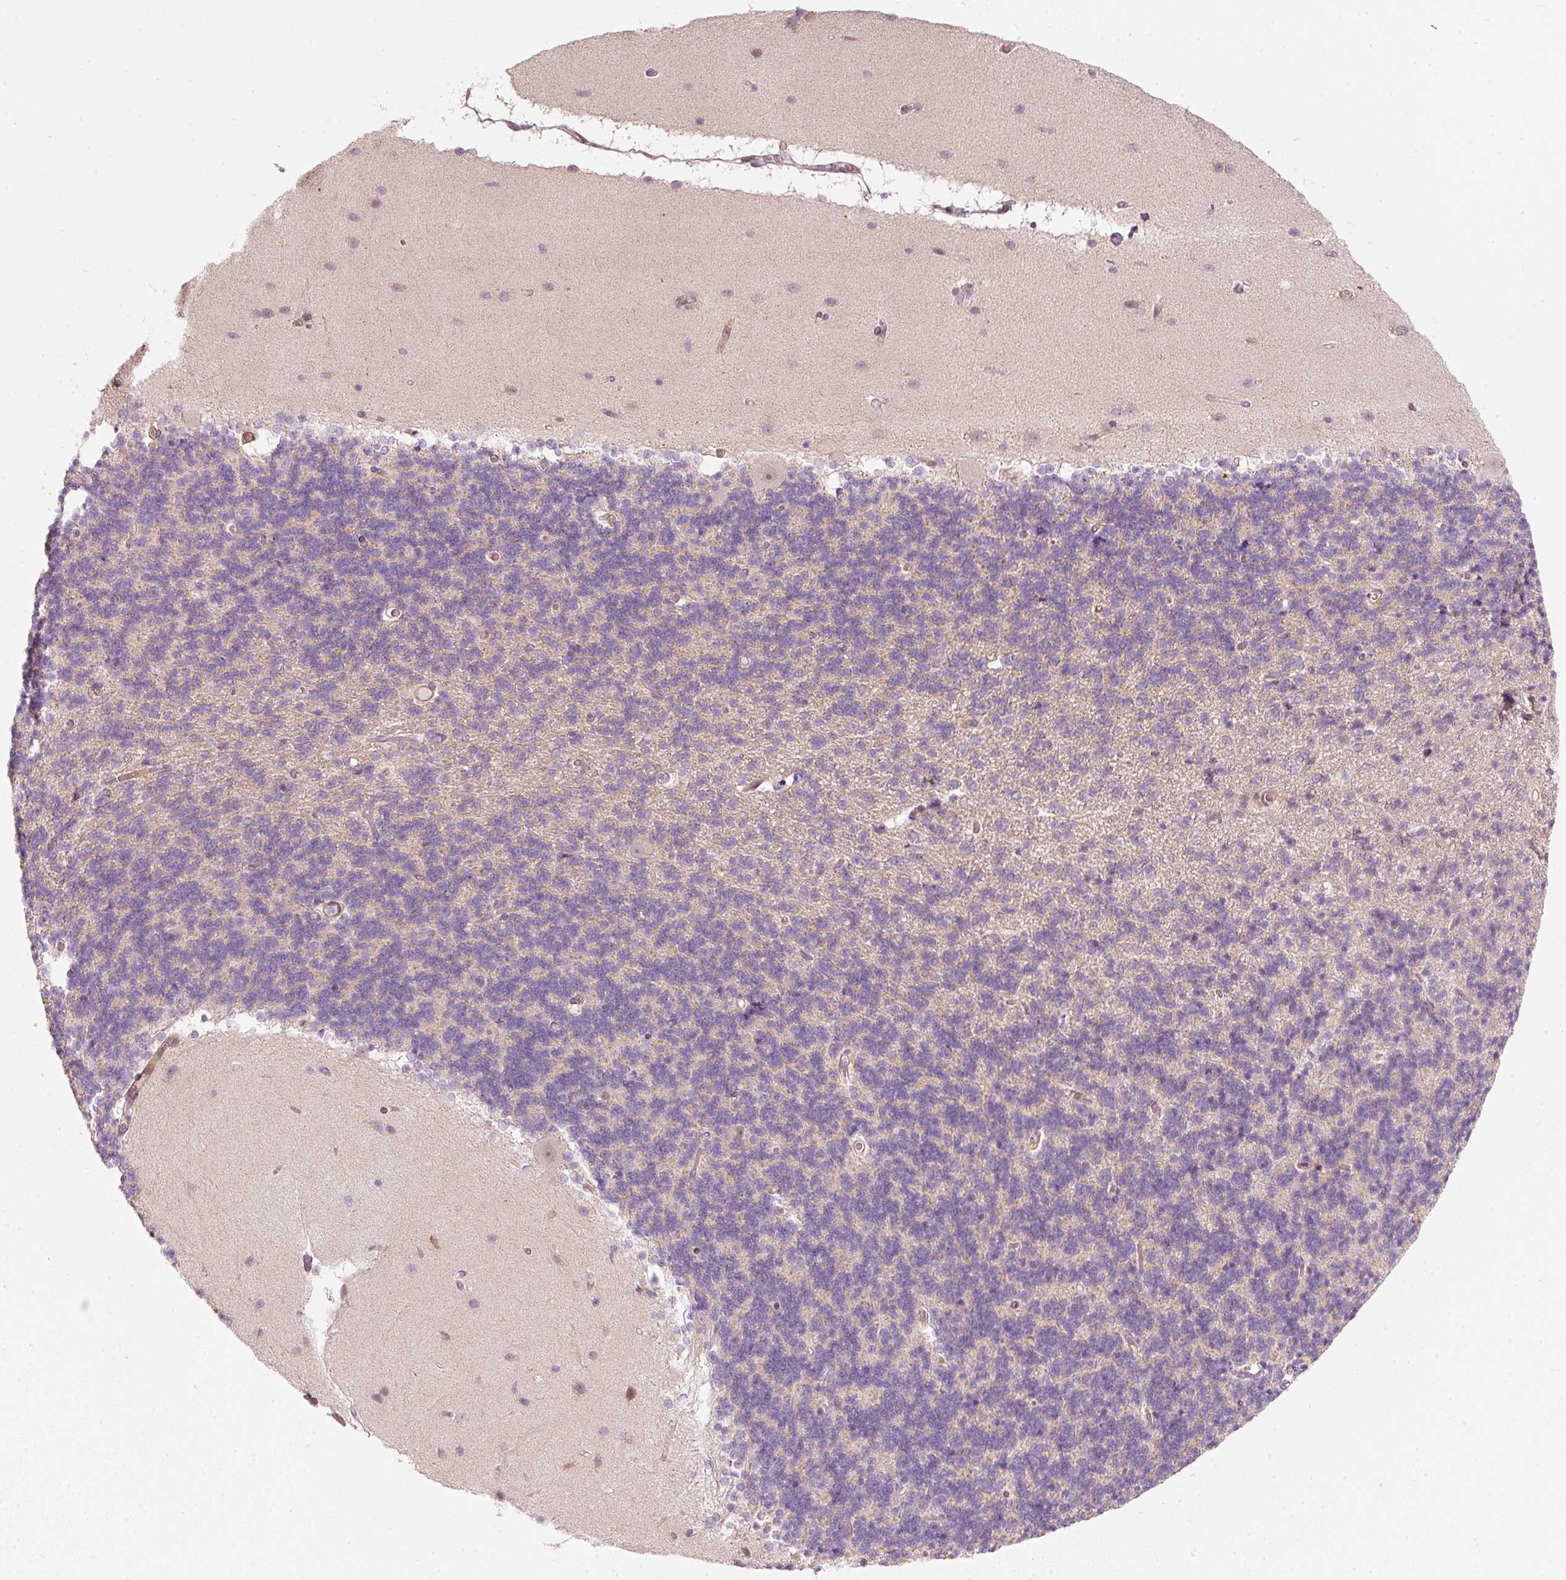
{"staining": {"intensity": "negative", "quantity": "none", "location": "none"}, "tissue": "cerebellum", "cell_type": "Cells in granular layer", "image_type": "normal", "snomed": [{"axis": "morphology", "description": "Normal tissue, NOS"}, {"axis": "topography", "description": "Cerebellum"}], "caption": "High power microscopy micrograph of an immunohistochemistry (IHC) histopathology image of benign cerebellum, revealing no significant expression in cells in granular layer. (DAB immunohistochemistry visualized using brightfield microscopy, high magnification).", "gene": "KCNQ1", "patient": {"sex": "female", "age": 54}}